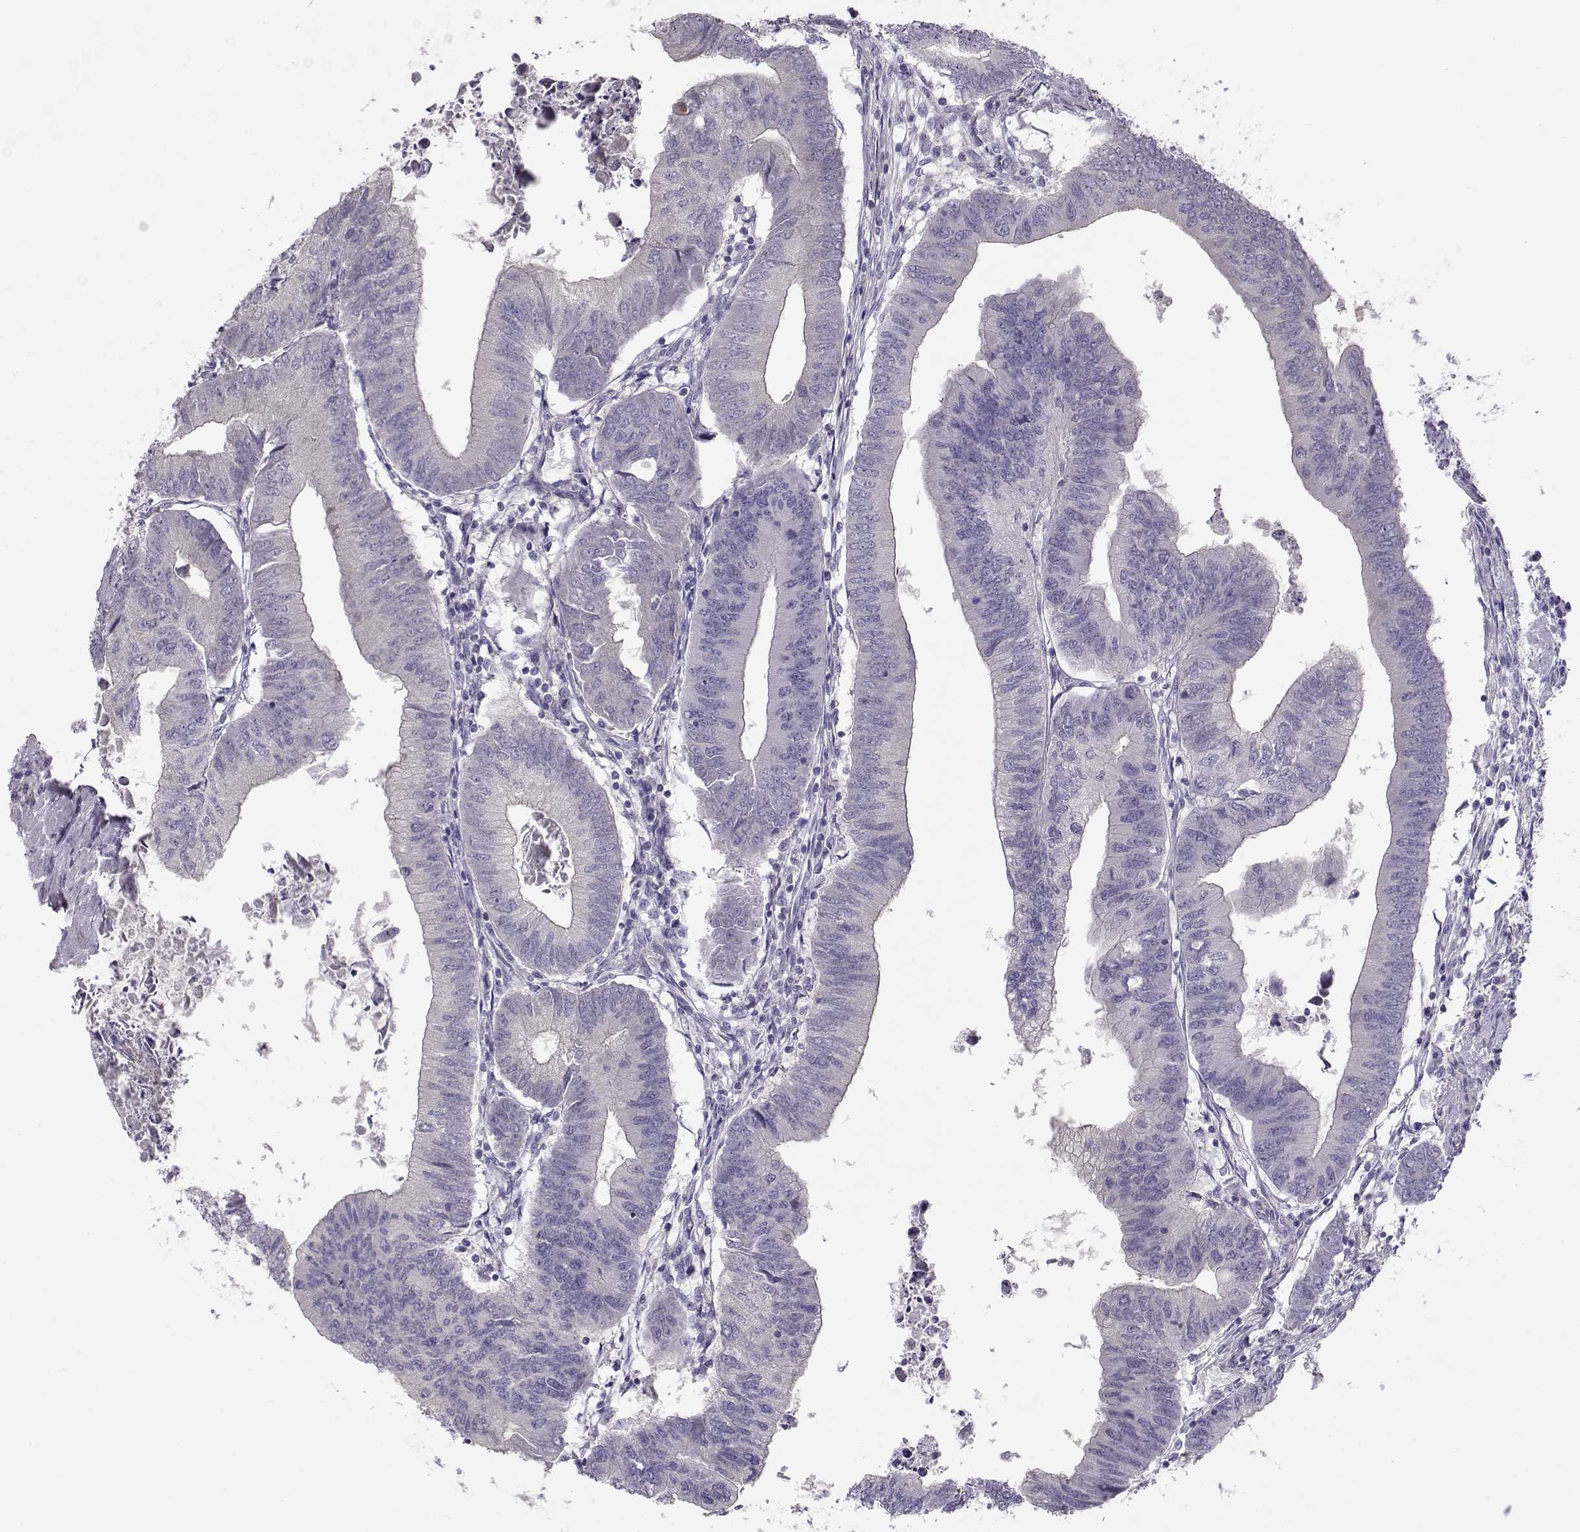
{"staining": {"intensity": "negative", "quantity": "none", "location": "none"}, "tissue": "colorectal cancer", "cell_type": "Tumor cells", "image_type": "cancer", "snomed": [{"axis": "morphology", "description": "Adenocarcinoma, NOS"}, {"axis": "topography", "description": "Colon"}], "caption": "Protein analysis of colorectal cancer (adenocarcinoma) displays no significant staining in tumor cells. (DAB immunohistochemistry (IHC) visualized using brightfield microscopy, high magnification).", "gene": "GRK1", "patient": {"sex": "male", "age": 53}}